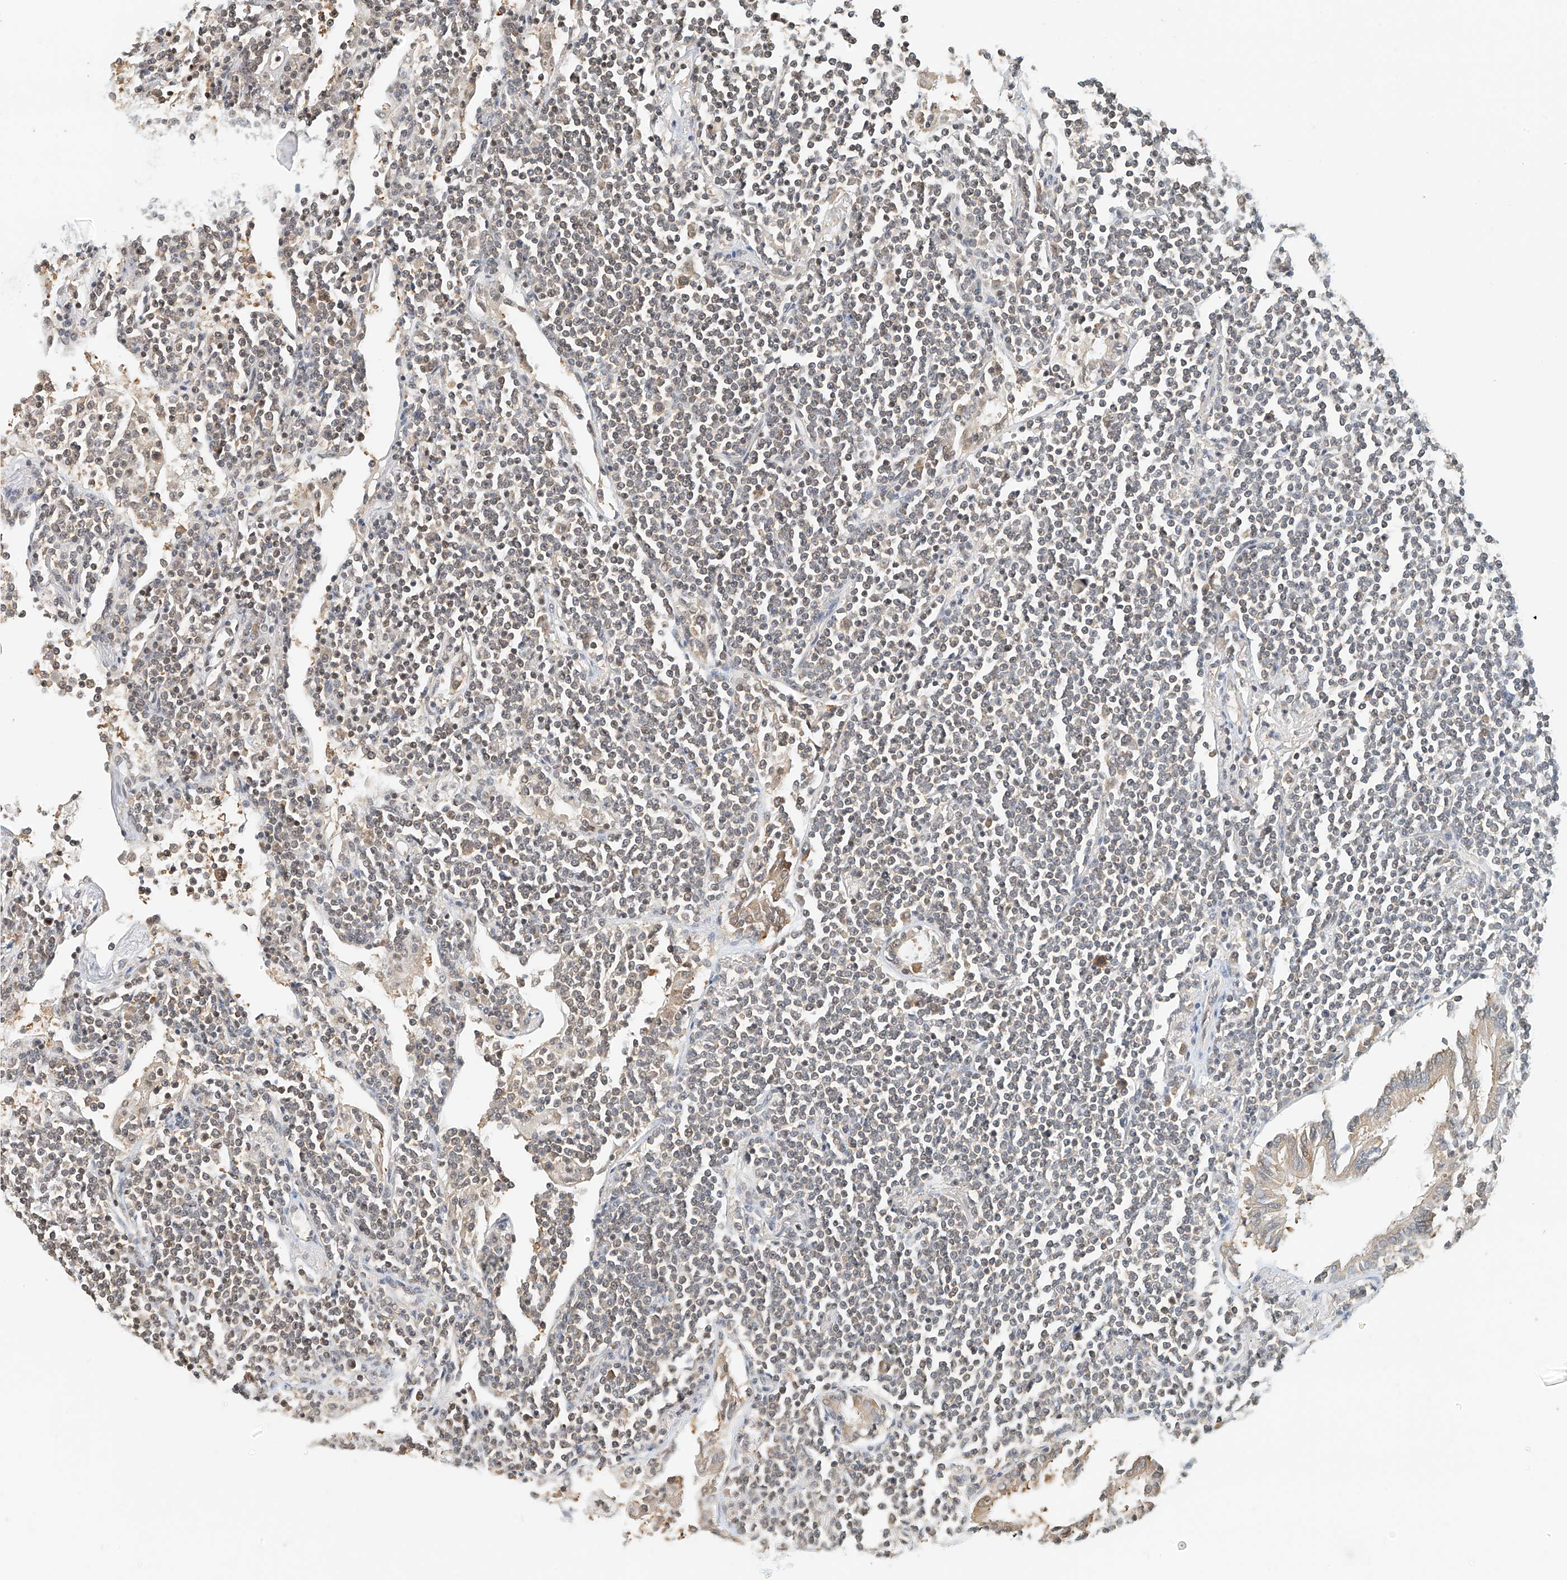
{"staining": {"intensity": "weak", "quantity": "<25%", "location": "cytoplasmic/membranous"}, "tissue": "lymphoma", "cell_type": "Tumor cells", "image_type": "cancer", "snomed": [{"axis": "morphology", "description": "Malignant lymphoma, non-Hodgkin's type, Low grade"}, {"axis": "topography", "description": "Lung"}], "caption": "Tumor cells show no significant protein expression in lymphoma.", "gene": "PPA2", "patient": {"sex": "female", "age": 71}}